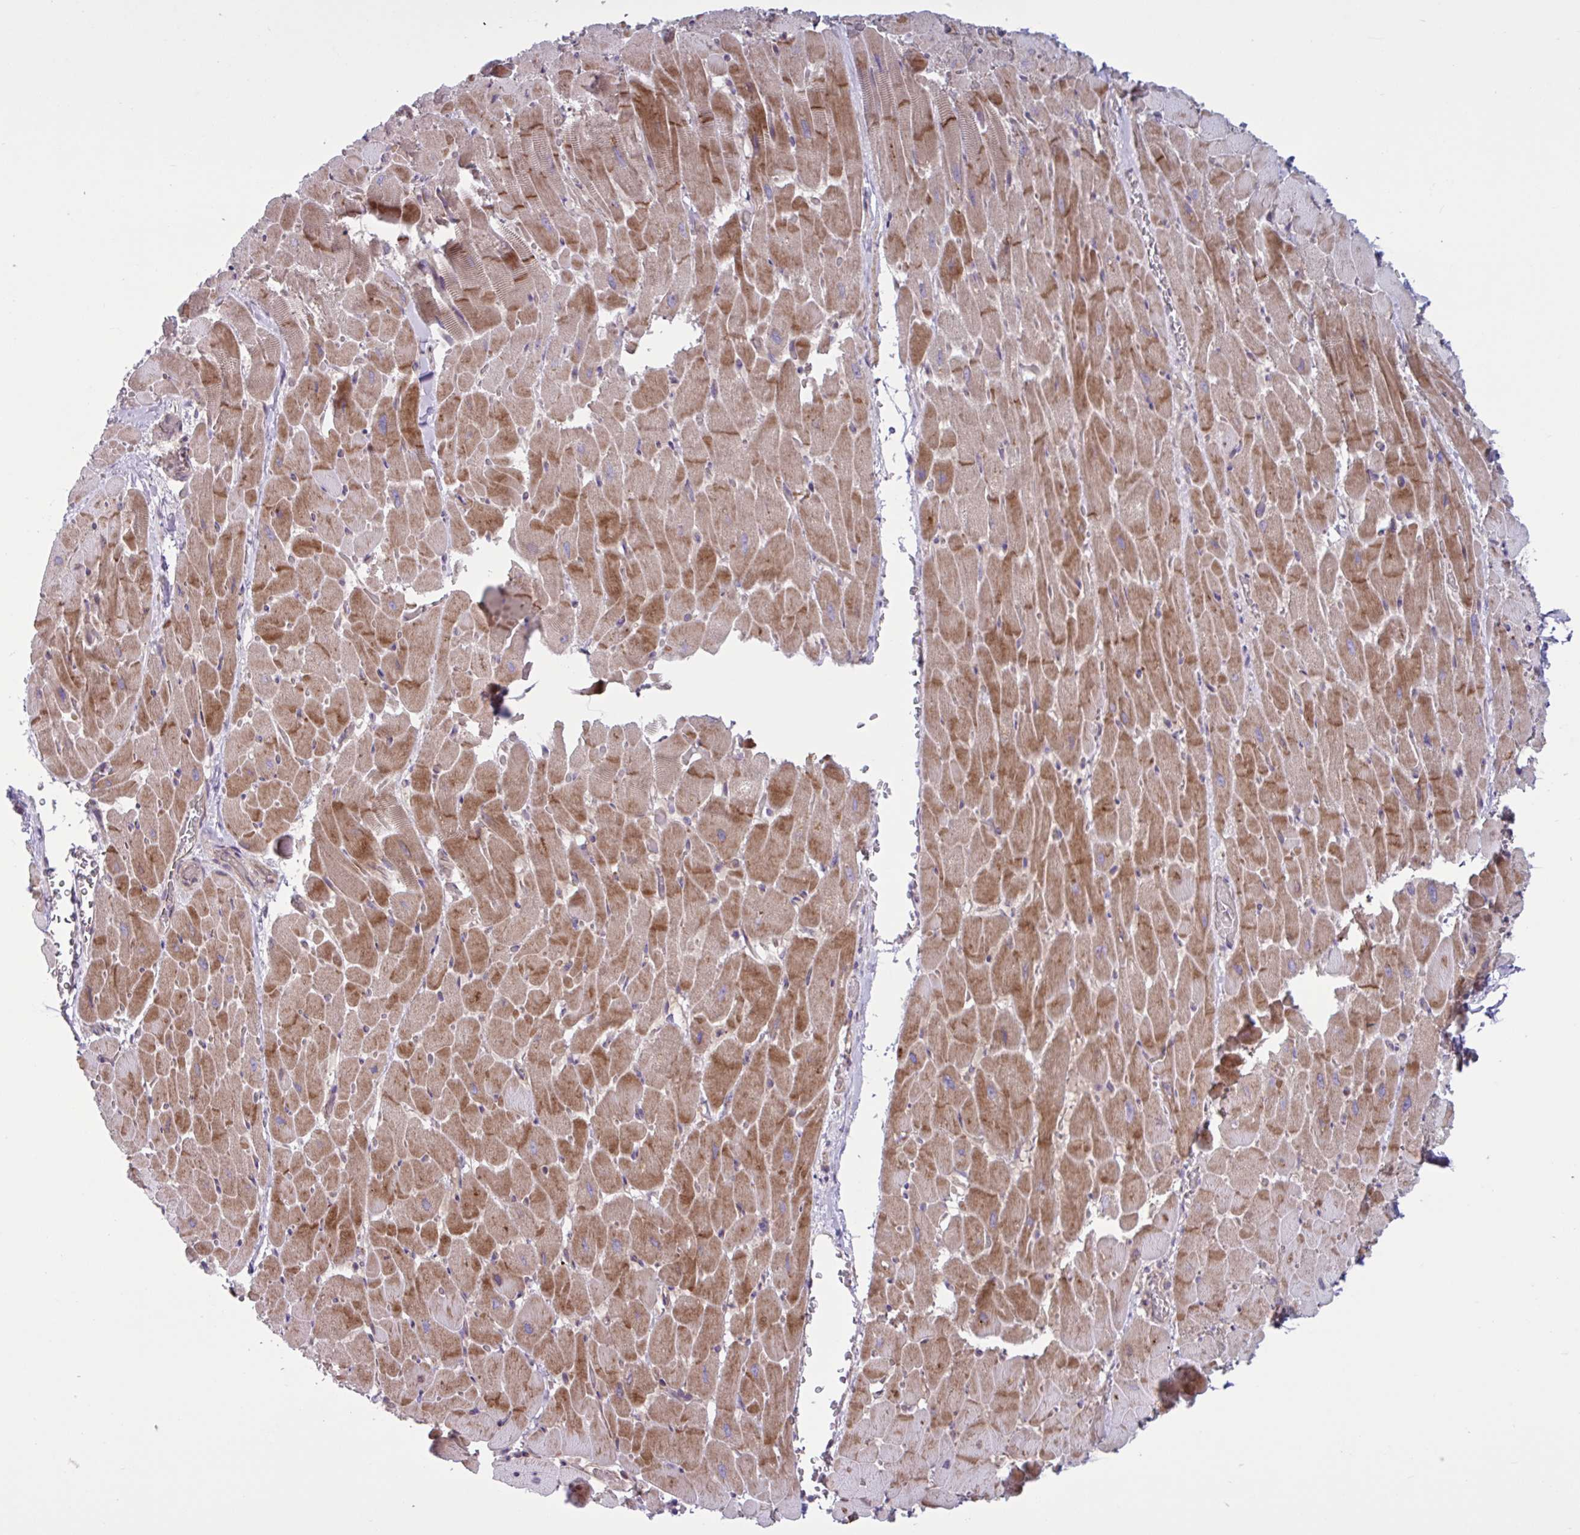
{"staining": {"intensity": "moderate", "quantity": ">75%", "location": "cytoplasmic/membranous"}, "tissue": "heart muscle", "cell_type": "Cardiomyocytes", "image_type": "normal", "snomed": [{"axis": "morphology", "description": "Normal tissue, NOS"}, {"axis": "topography", "description": "Heart"}], "caption": "Unremarkable heart muscle exhibits moderate cytoplasmic/membranous staining in about >75% of cardiomyocytes.", "gene": "GLTP", "patient": {"sex": "male", "age": 37}}